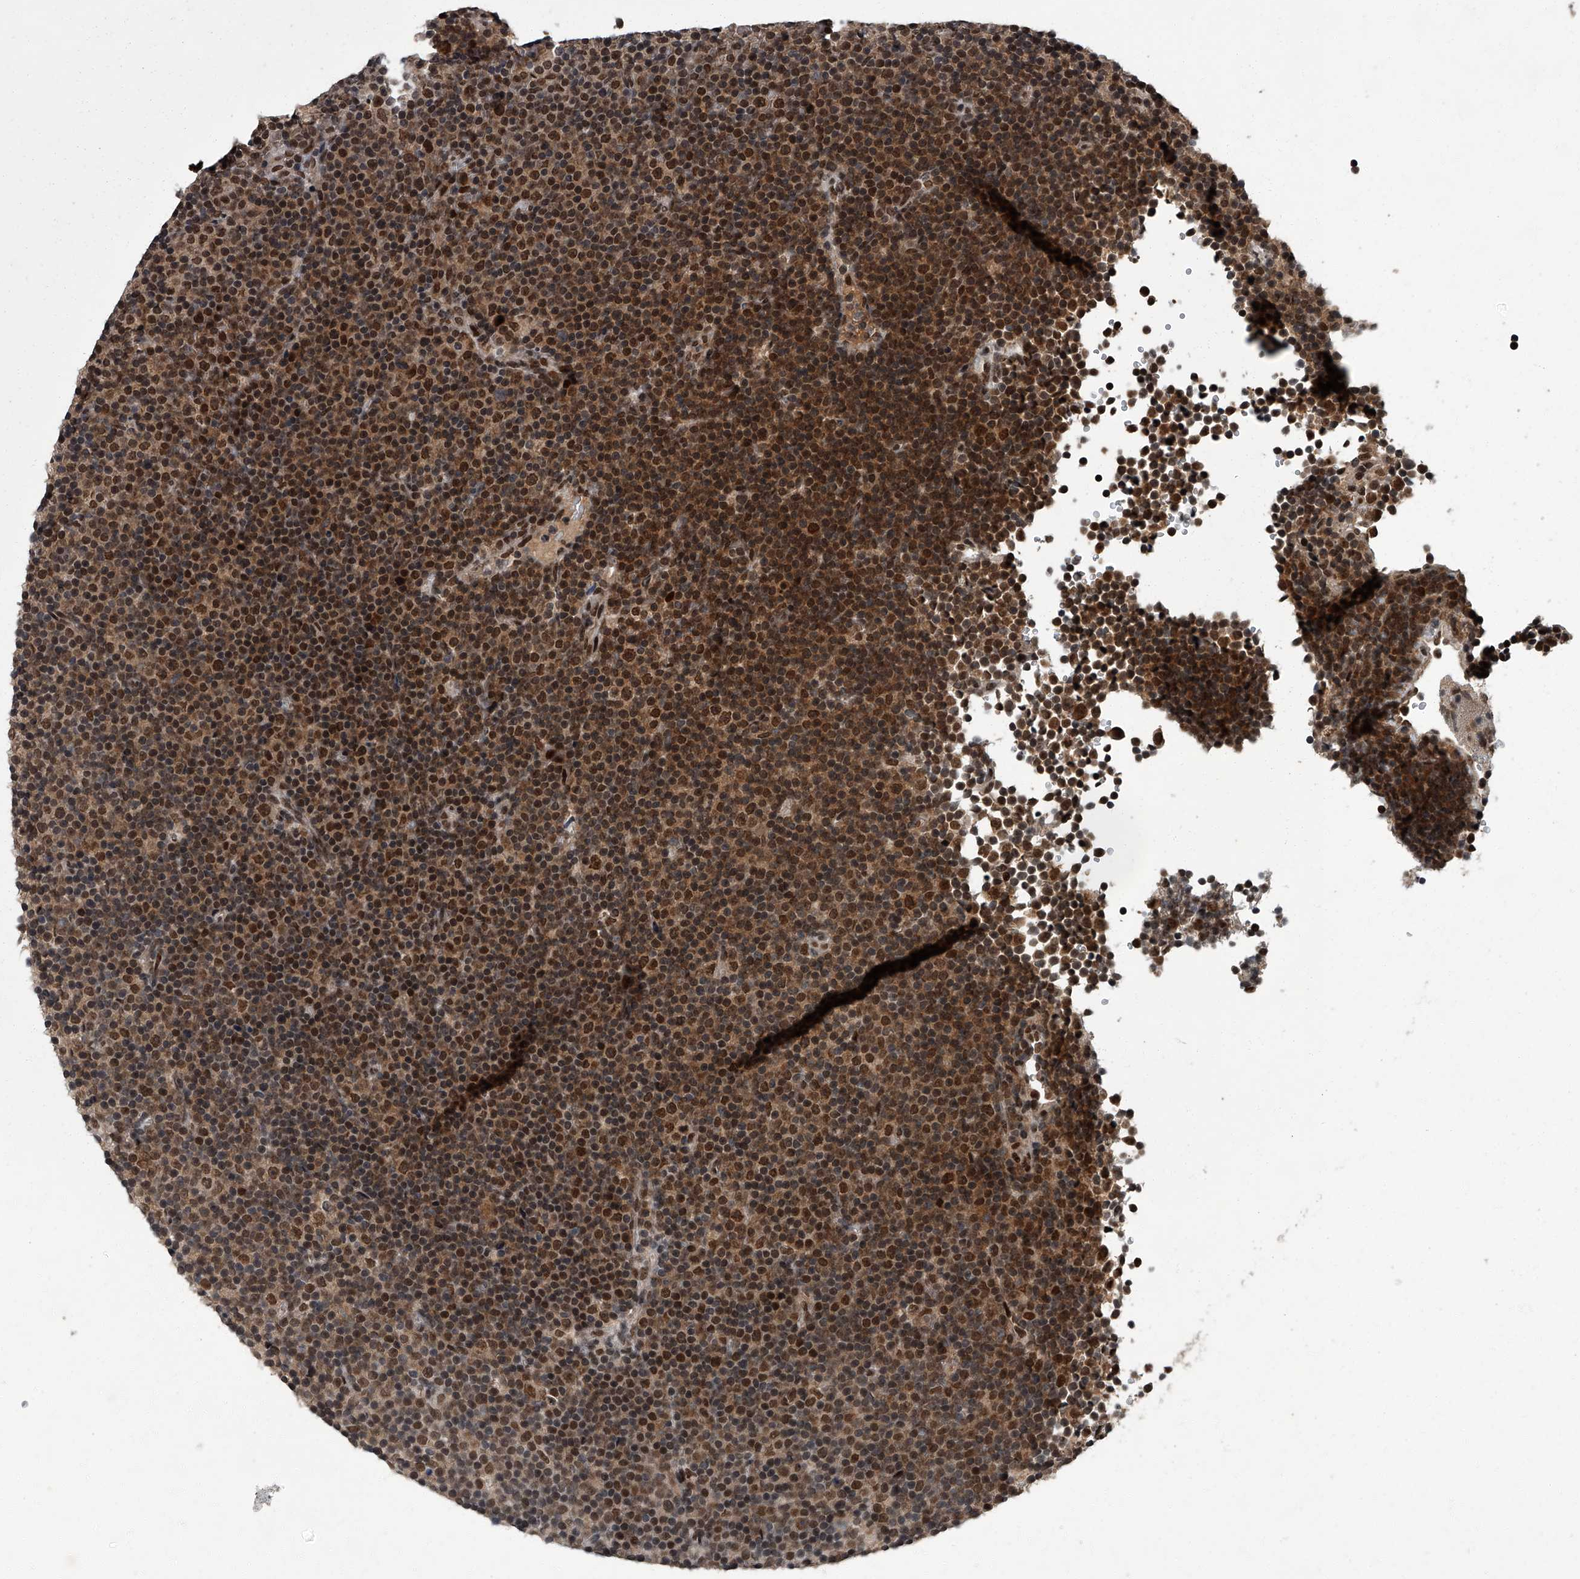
{"staining": {"intensity": "moderate", "quantity": ">75%", "location": "nuclear"}, "tissue": "lymphoma", "cell_type": "Tumor cells", "image_type": "cancer", "snomed": [{"axis": "morphology", "description": "Malignant lymphoma, non-Hodgkin's type, Low grade"}, {"axis": "topography", "description": "Lymph node"}], "caption": "Immunohistochemistry of human low-grade malignant lymphoma, non-Hodgkin's type demonstrates medium levels of moderate nuclear positivity in approximately >75% of tumor cells.", "gene": "ZNF518B", "patient": {"sex": "female", "age": 67}}